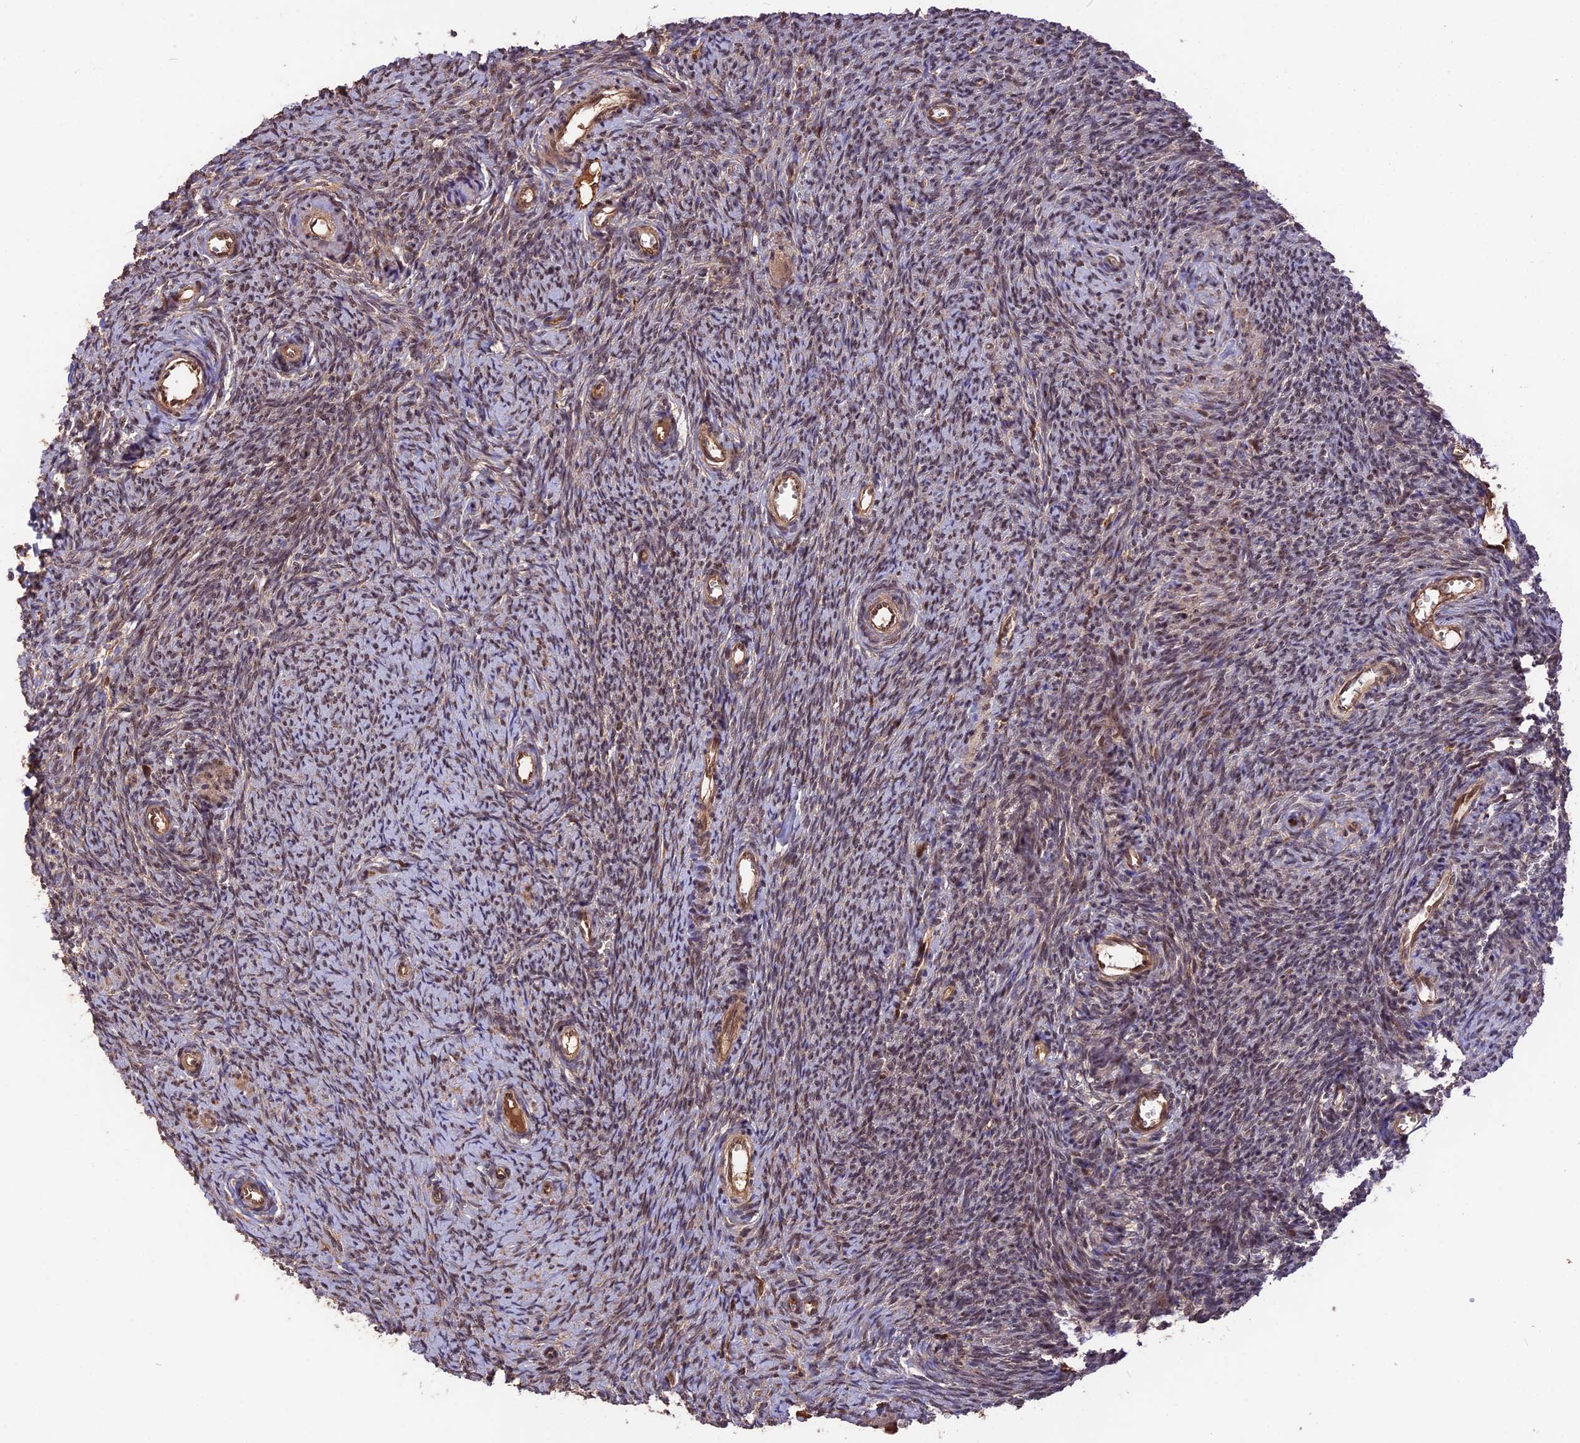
{"staining": {"intensity": "strong", "quantity": ">75%", "location": "cytoplasmic/membranous"}, "tissue": "ovary", "cell_type": "Follicle cells", "image_type": "normal", "snomed": [{"axis": "morphology", "description": "Normal tissue, NOS"}, {"axis": "topography", "description": "Ovary"}], "caption": "This image reveals unremarkable ovary stained with immunohistochemistry to label a protein in brown. The cytoplasmic/membranous of follicle cells show strong positivity for the protein. Nuclei are counter-stained blue.", "gene": "ESCO1", "patient": {"sex": "female", "age": 44}}